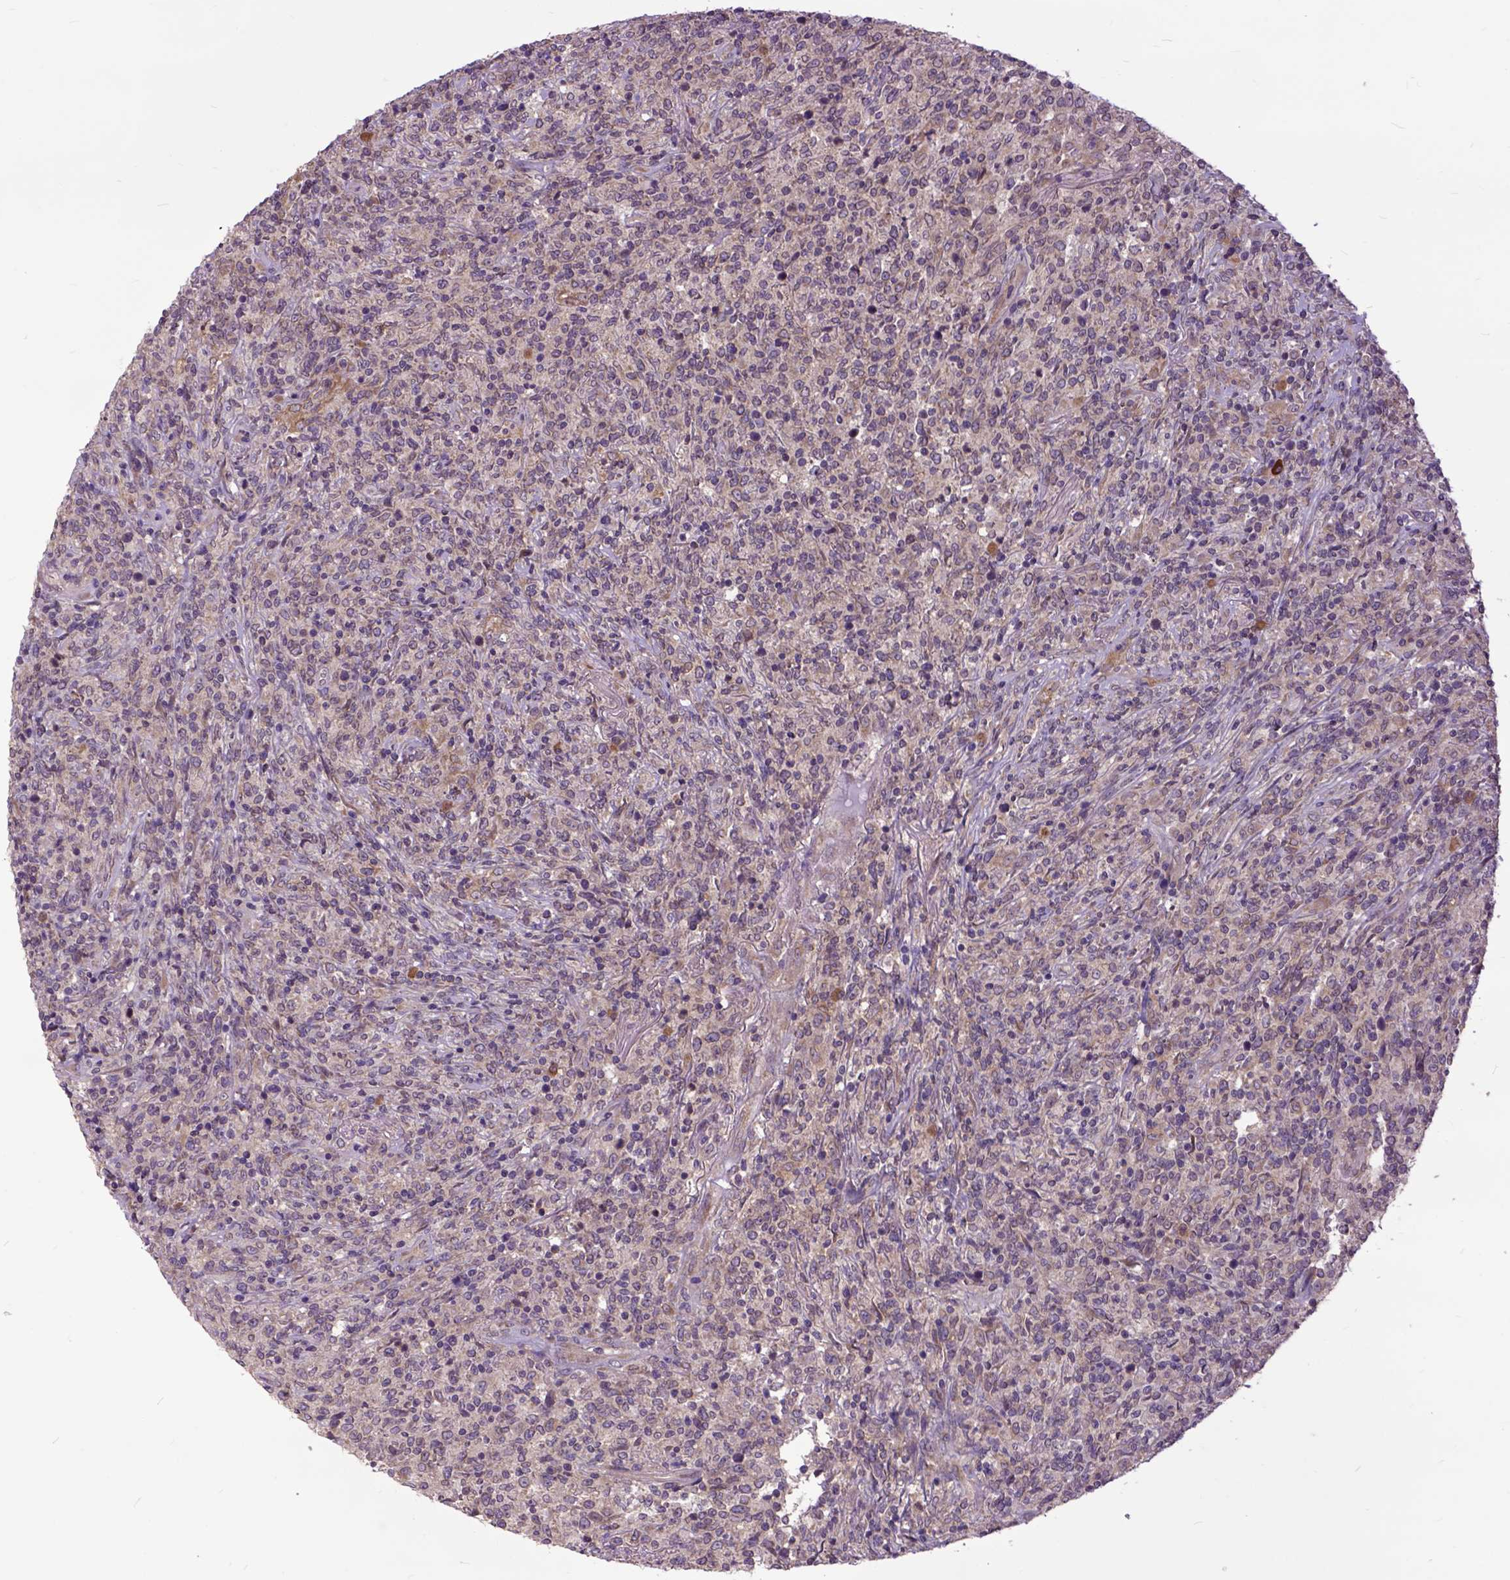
{"staining": {"intensity": "negative", "quantity": "none", "location": "none"}, "tissue": "lymphoma", "cell_type": "Tumor cells", "image_type": "cancer", "snomed": [{"axis": "morphology", "description": "Malignant lymphoma, non-Hodgkin's type, High grade"}, {"axis": "topography", "description": "Lung"}], "caption": "Immunohistochemical staining of lymphoma shows no significant positivity in tumor cells.", "gene": "ARL1", "patient": {"sex": "male", "age": 79}}